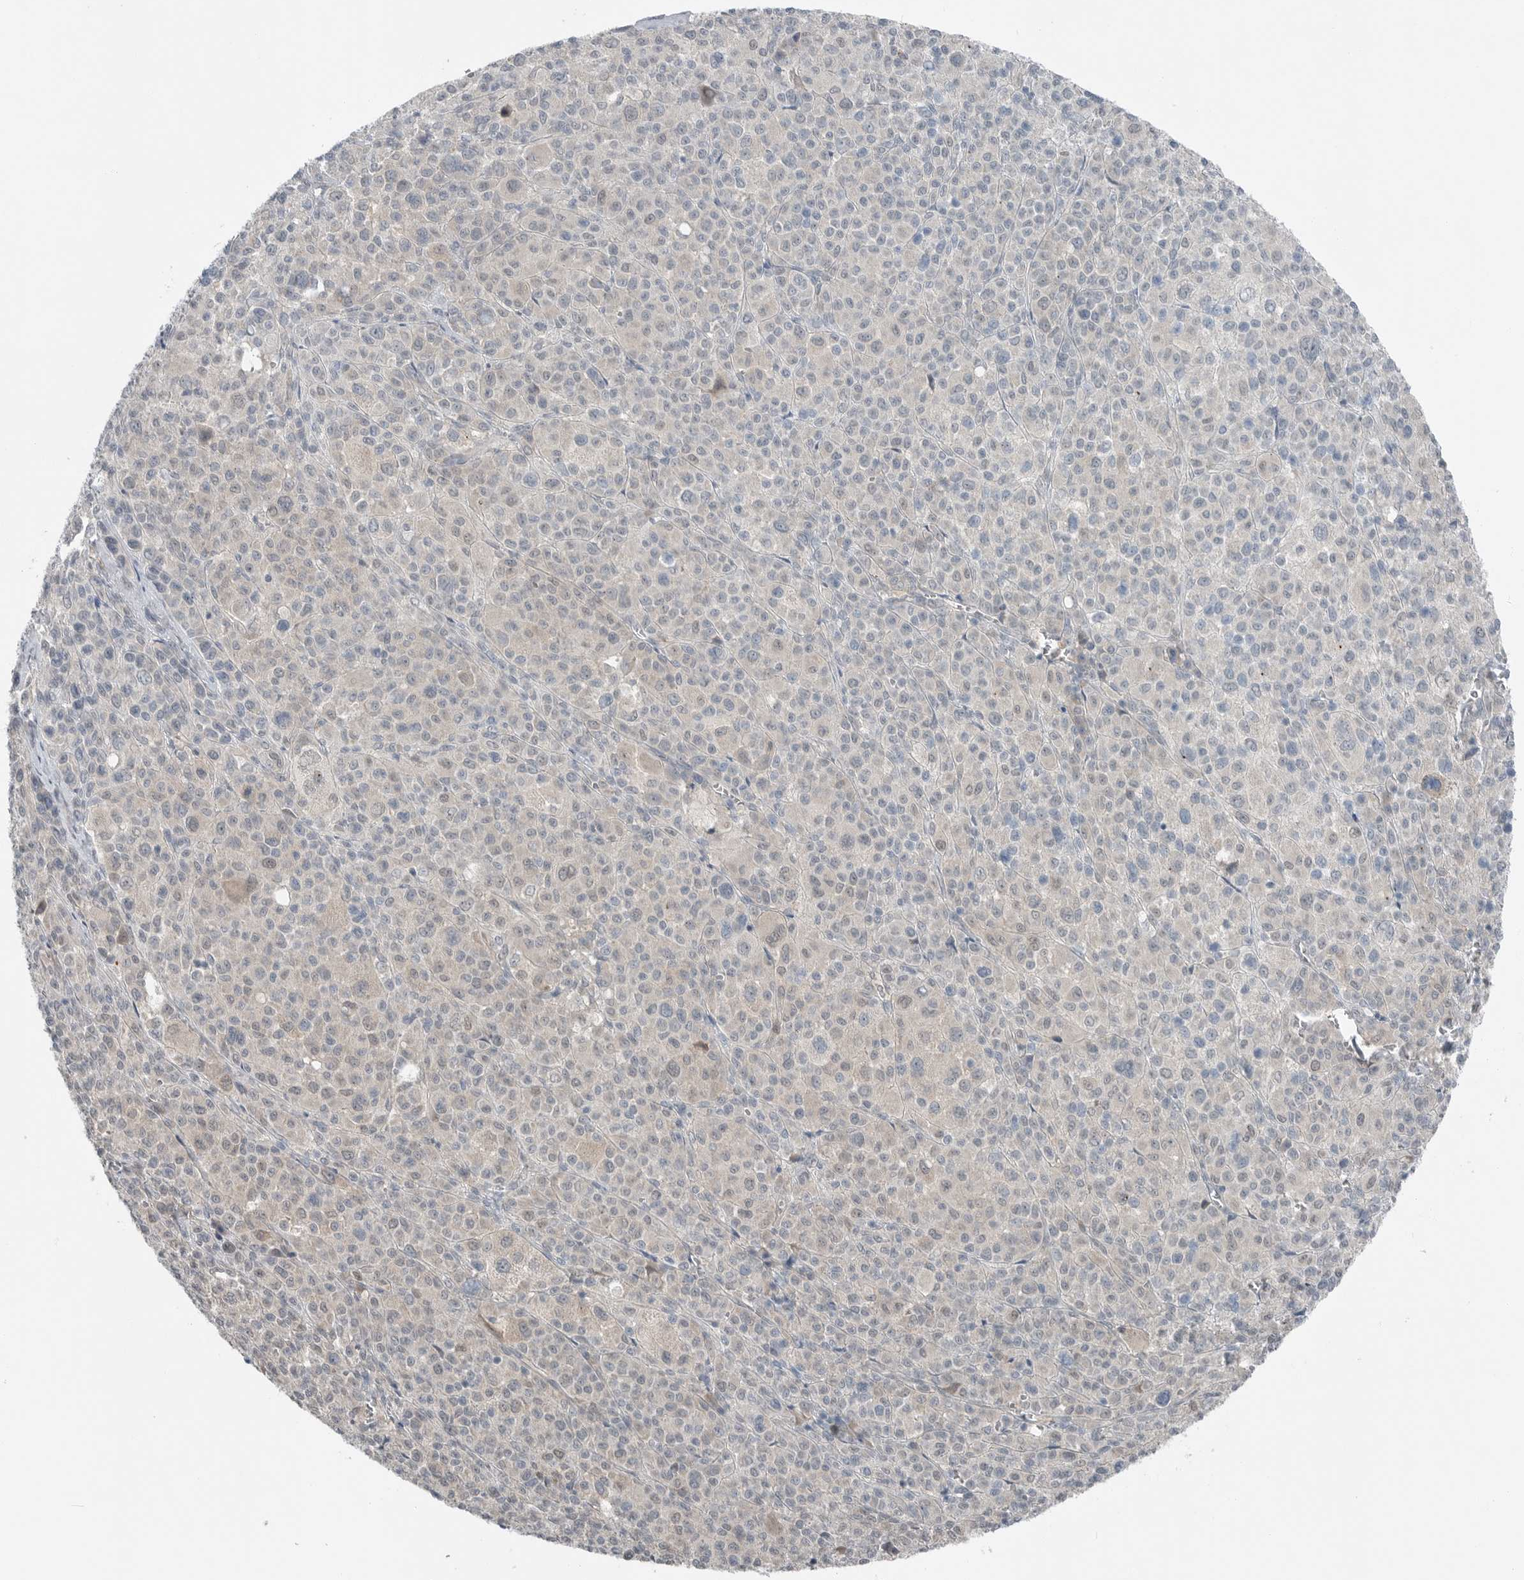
{"staining": {"intensity": "negative", "quantity": "none", "location": "none"}, "tissue": "melanoma", "cell_type": "Tumor cells", "image_type": "cancer", "snomed": [{"axis": "morphology", "description": "Malignant melanoma, Metastatic site"}, {"axis": "topography", "description": "Skin"}], "caption": "High power microscopy histopathology image of an IHC histopathology image of melanoma, revealing no significant positivity in tumor cells. (DAB IHC with hematoxylin counter stain).", "gene": "MFAP3L", "patient": {"sex": "female", "age": 74}}